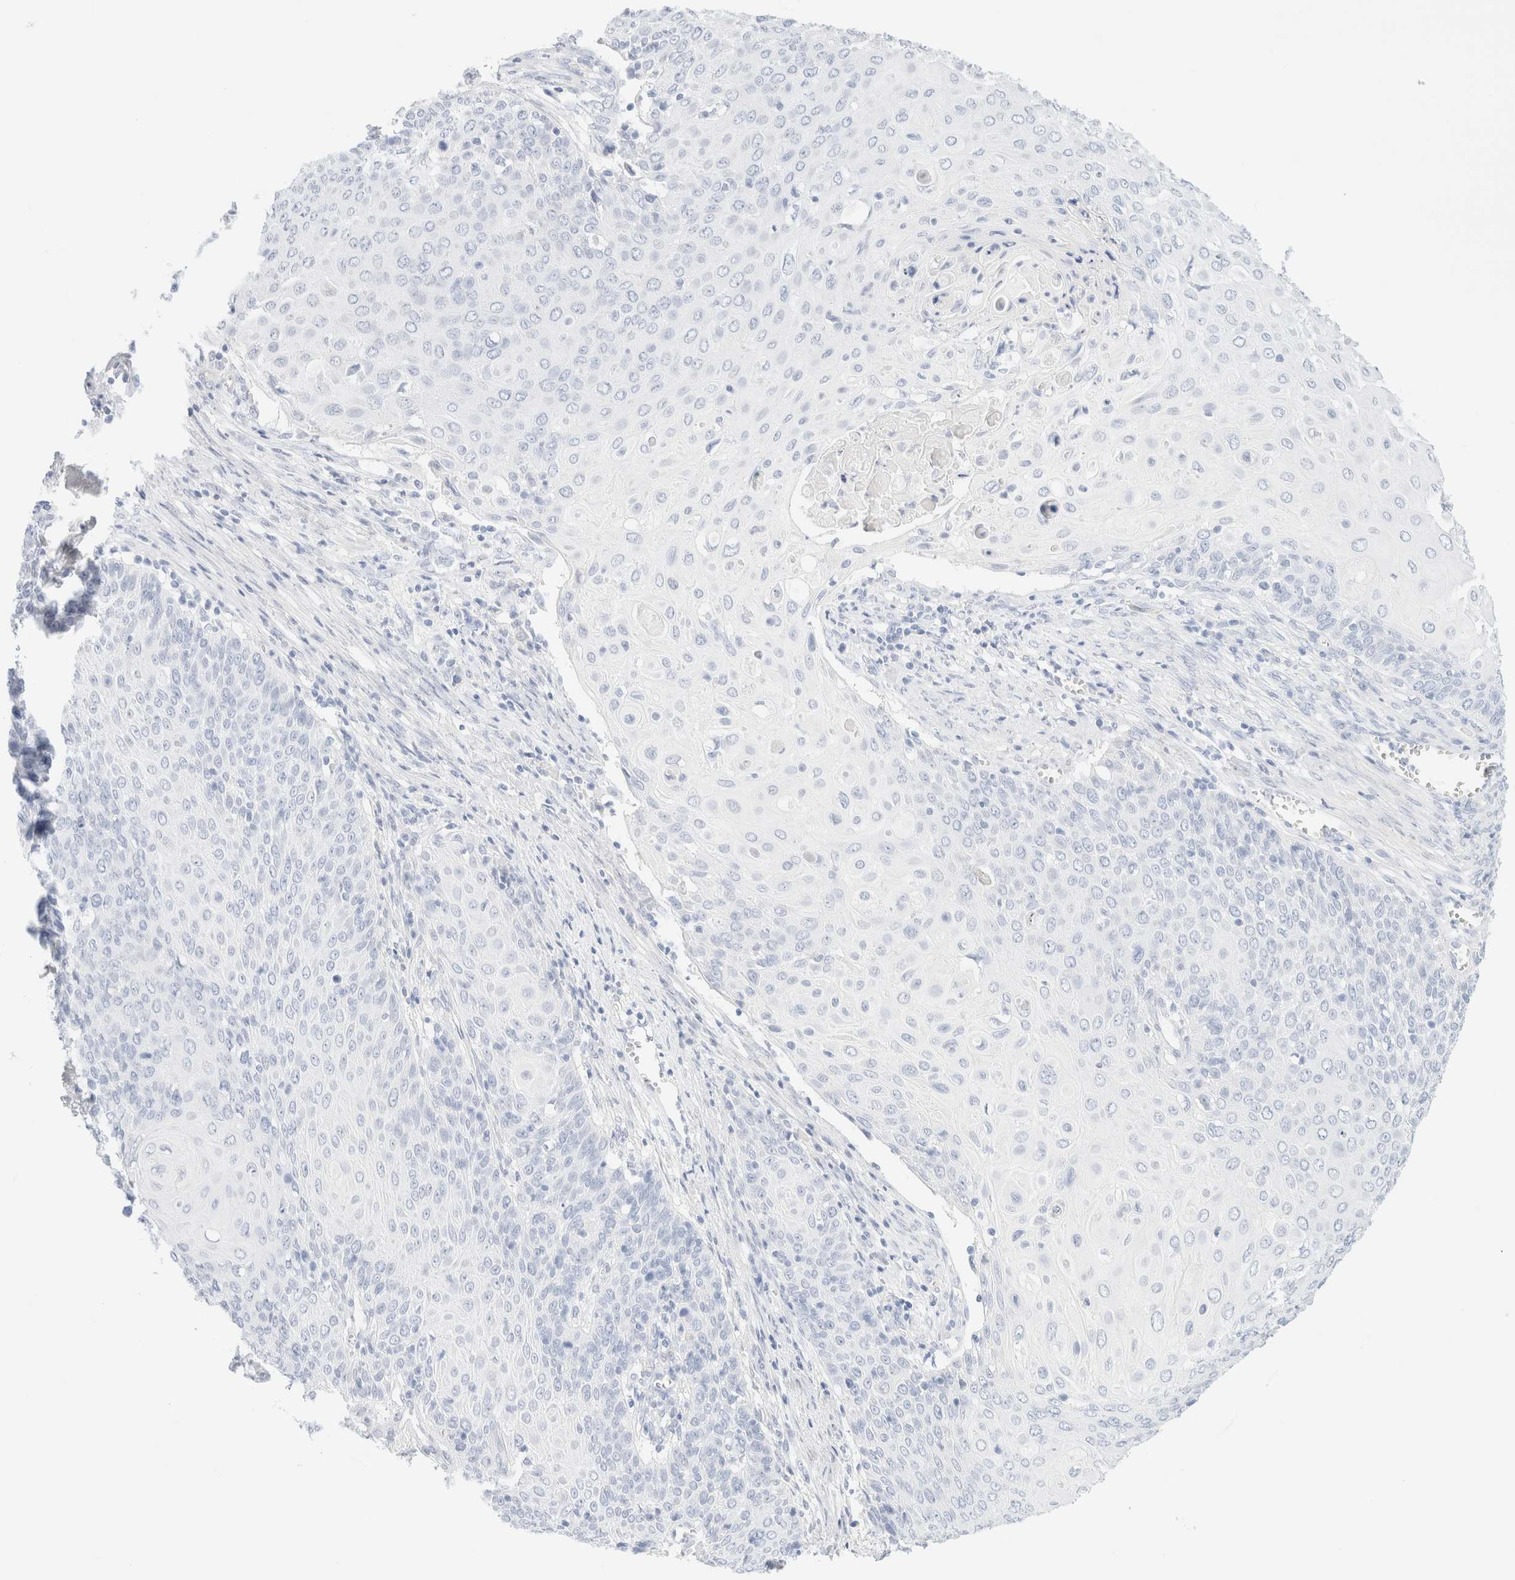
{"staining": {"intensity": "negative", "quantity": "none", "location": "none"}, "tissue": "cervical cancer", "cell_type": "Tumor cells", "image_type": "cancer", "snomed": [{"axis": "morphology", "description": "Squamous cell carcinoma, NOS"}, {"axis": "topography", "description": "Cervix"}], "caption": "Immunohistochemistry (IHC) histopathology image of neoplastic tissue: squamous cell carcinoma (cervical) stained with DAB reveals no significant protein expression in tumor cells. The staining is performed using DAB (3,3'-diaminobenzidine) brown chromogen with nuclei counter-stained in using hematoxylin.", "gene": "DPYS", "patient": {"sex": "female", "age": 39}}